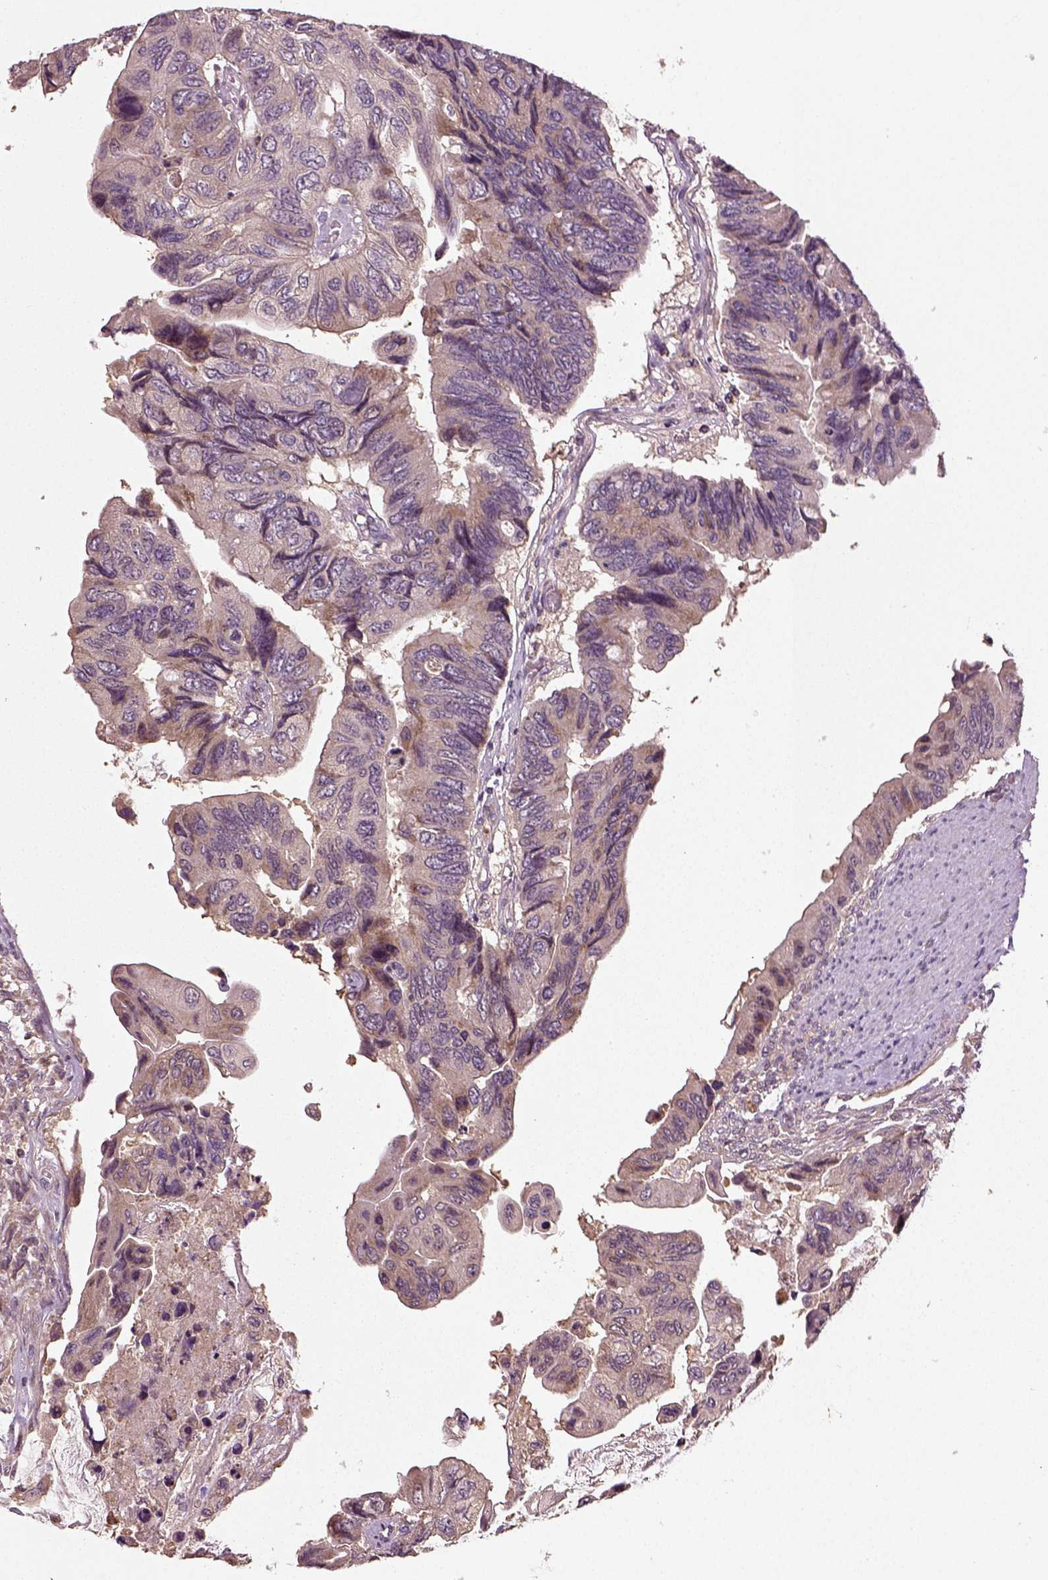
{"staining": {"intensity": "moderate", "quantity": "25%-75%", "location": "cytoplasmic/membranous"}, "tissue": "colorectal cancer", "cell_type": "Tumor cells", "image_type": "cancer", "snomed": [{"axis": "morphology", "description": "Adenocarcinoma, NOS"}, {"axis": "topography", "description": "Rectum"}], "caption": "Human colorectal cancer stained for a protein (brown) reveals moderate cytoplasmic/membranous positive expression in approximately 25%-75% of tumor cells.", "gene": "ERV3-1", "patient": {"sex": "male", "age": 63}}